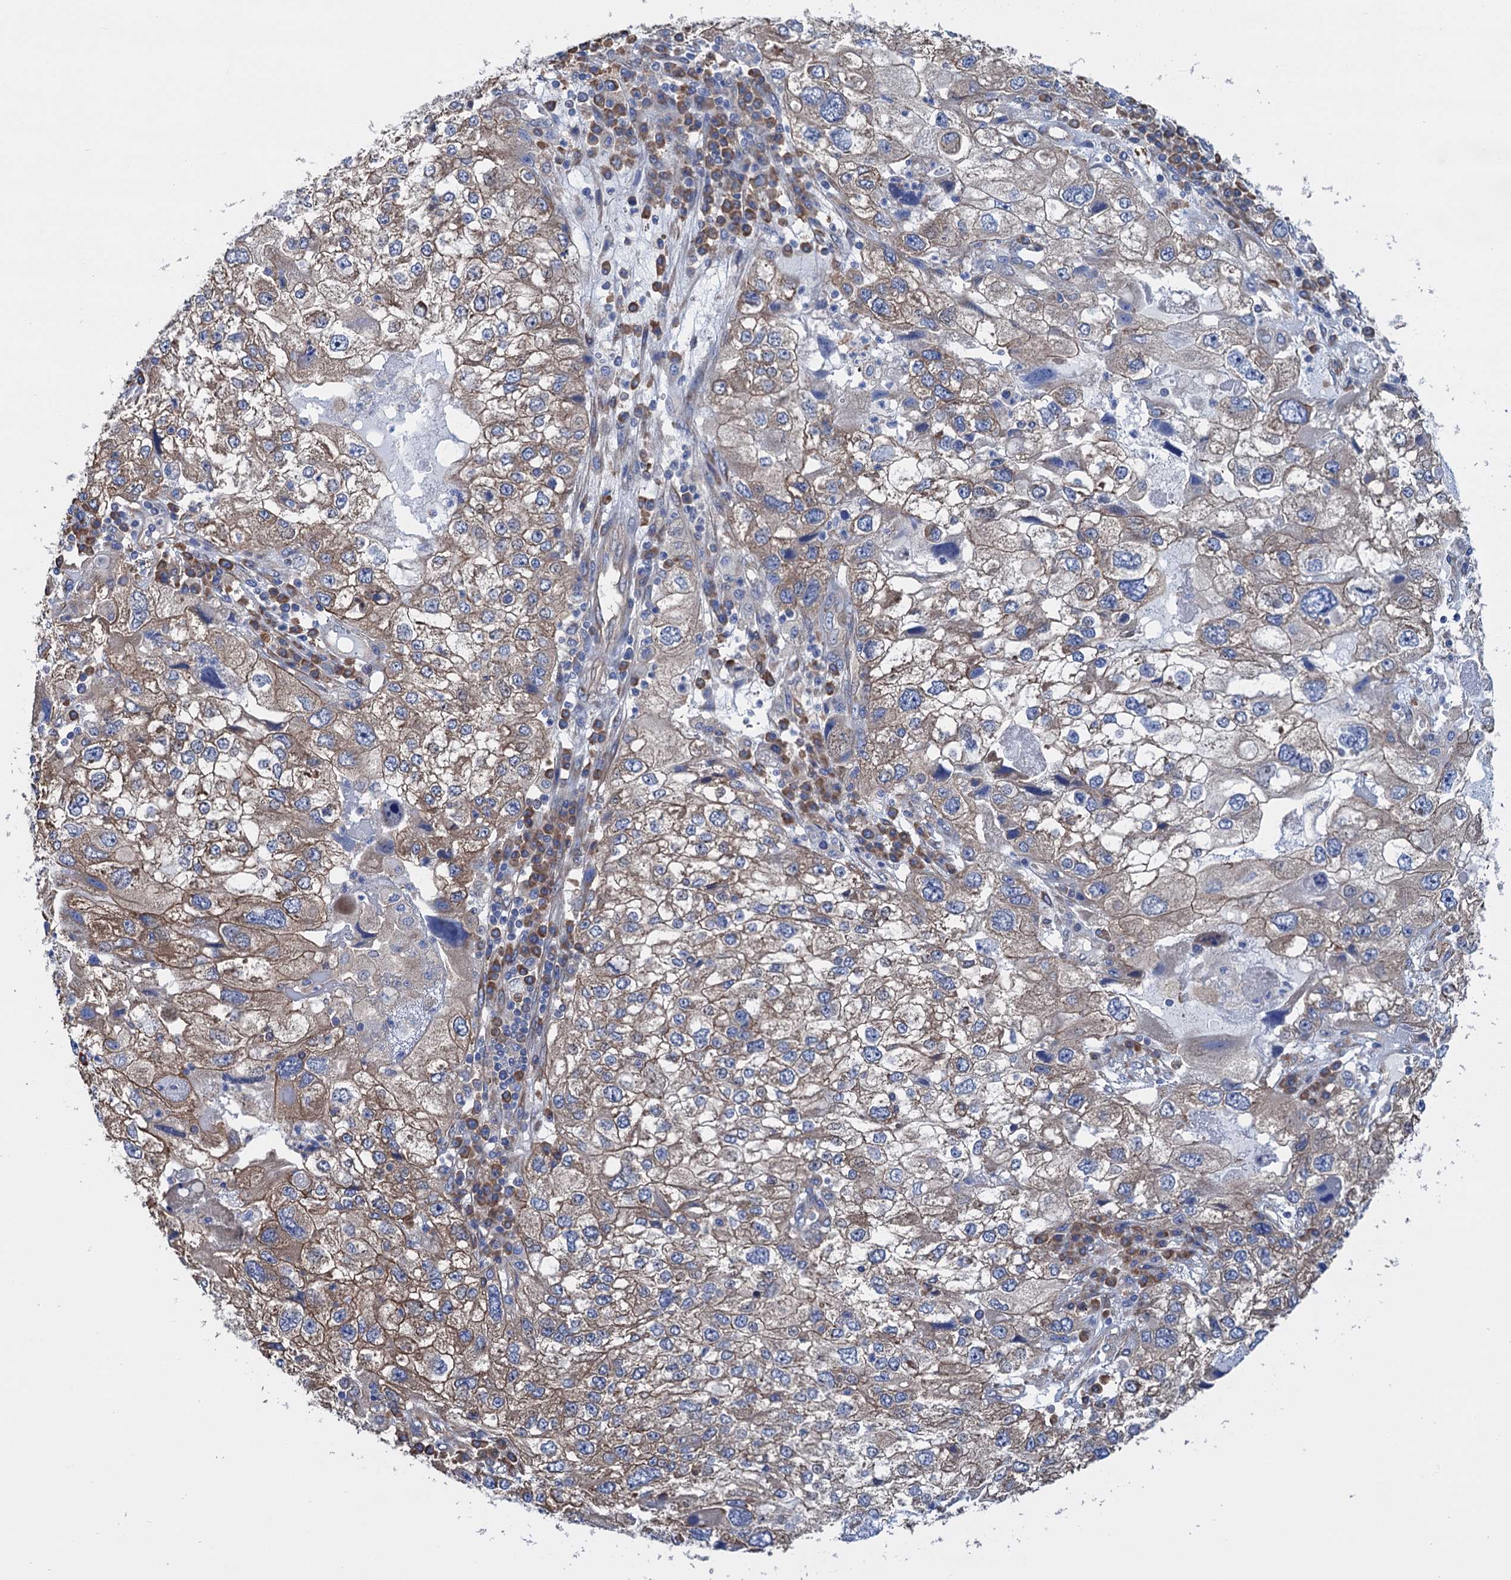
{"staining": {"intensity": "weak", "quantity": ">75%", "location": "cytoplasmic/membranous"}, "tissue": "endometrial cancer", "cell_type": "Tumor cells", "image_type": "cancer", "snomed": [{"axis": "morphology", "description": "Adenocarcinoma, NOS"}, {"axis": "topography", "description": "Endometrium"}], "caption": "Adenocarcinoma (endometrial) stained for a protein shows weak cytoplasmic/membranous positivity in tumor cells.", "gene": "SLC12A7", "patient": {"sex": "female", "age": 49}}